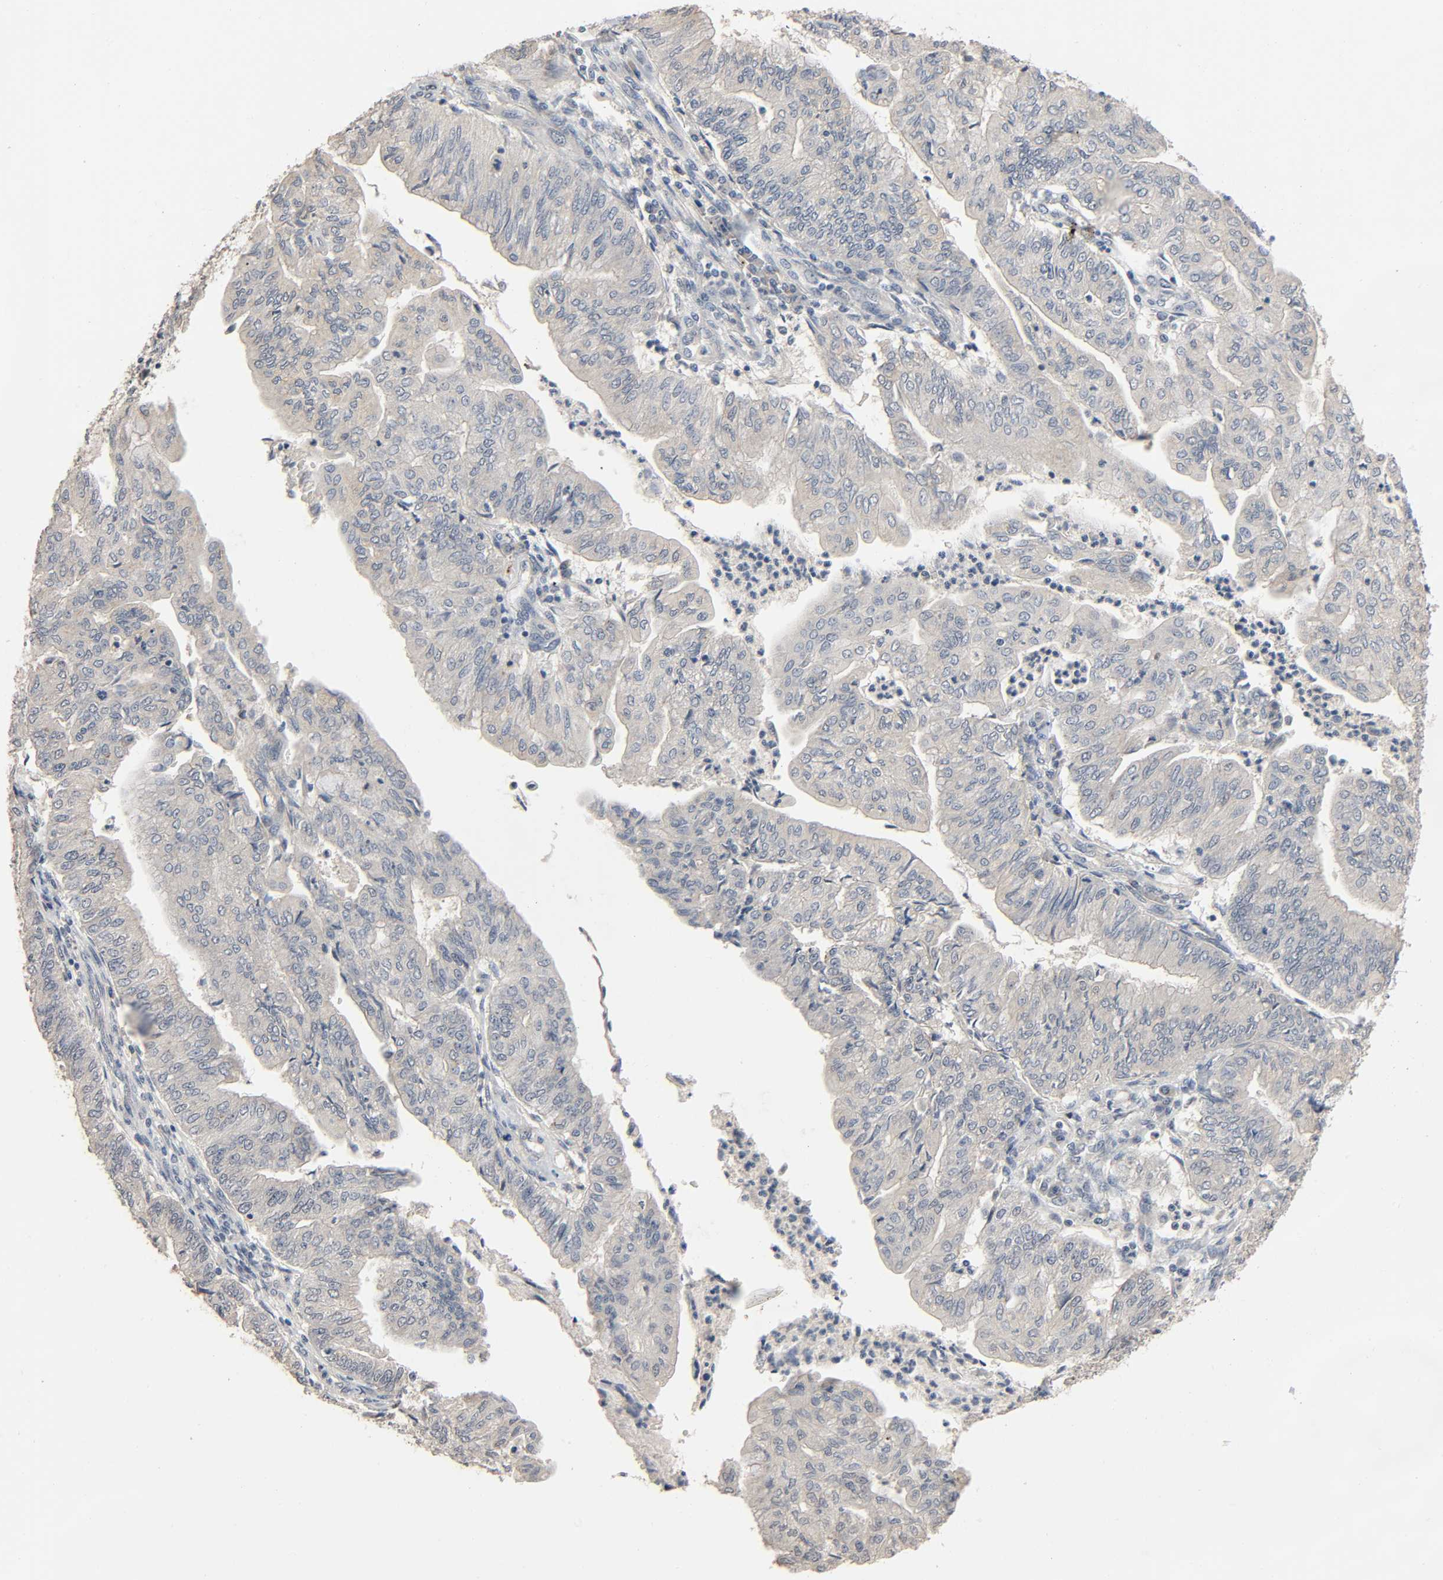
{"staining": {"intensity": "weak", "quantity": "<25%", "location": "cytoplasmic/membranous"}, "tissue": "endometrial cancer", "cell_type": "Tumor cells", "image_type": "cancer", "snomed": [{"axis": "morphology", "description": "Adenocarcinoma, NOS"}, {"axis": "topography", "description": "Endometrium"}], "caption": "High magnification brightfield microscopy of endometrial cancer stained with DAB (3,3'-diaminobenzidine) (brown) and counterstained with hematoxylin (blue): tumor cells show no significant expression.", "gene": "MAGEA8", "patient": {"sex": "female", "age": 59}}